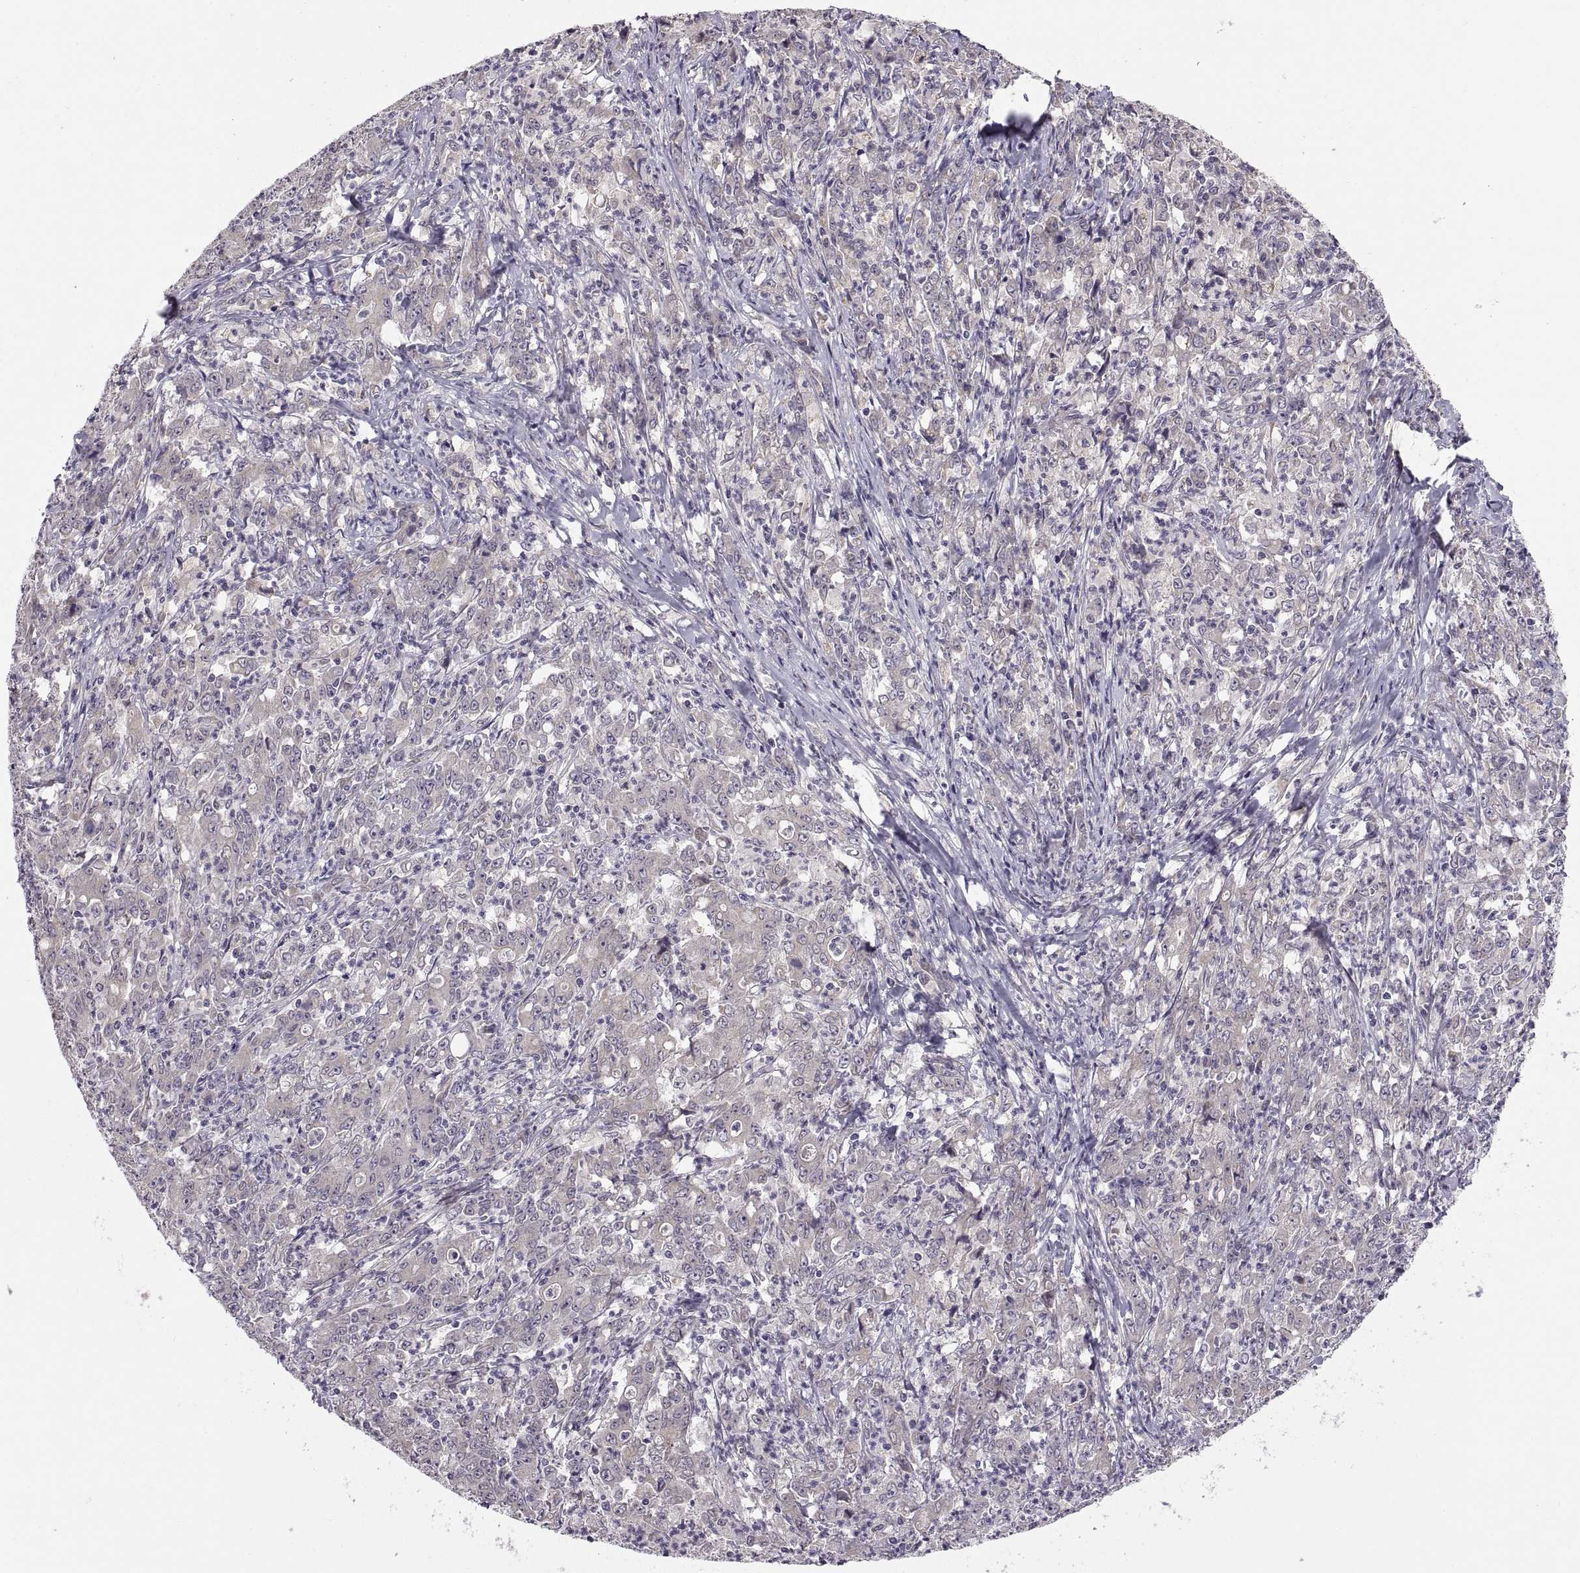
{"staining": {"intensity": "negative", "quantity": "none", "location": "none"}, "tissue": "stomach cancer", "cell_type": "Tumor cells", "image_type": "cancer", "snomed": [{"axis": "morphology", "description": "Adenocarcinoma, NOS"}, {"axis": "topography", "description": "Stomach, lower"}], "caption": "Tumor cells are negative for brown protein staining in stomach cancer.", "gene": "ACSBG2", "patient": {"sex": "female", "age": 71}}